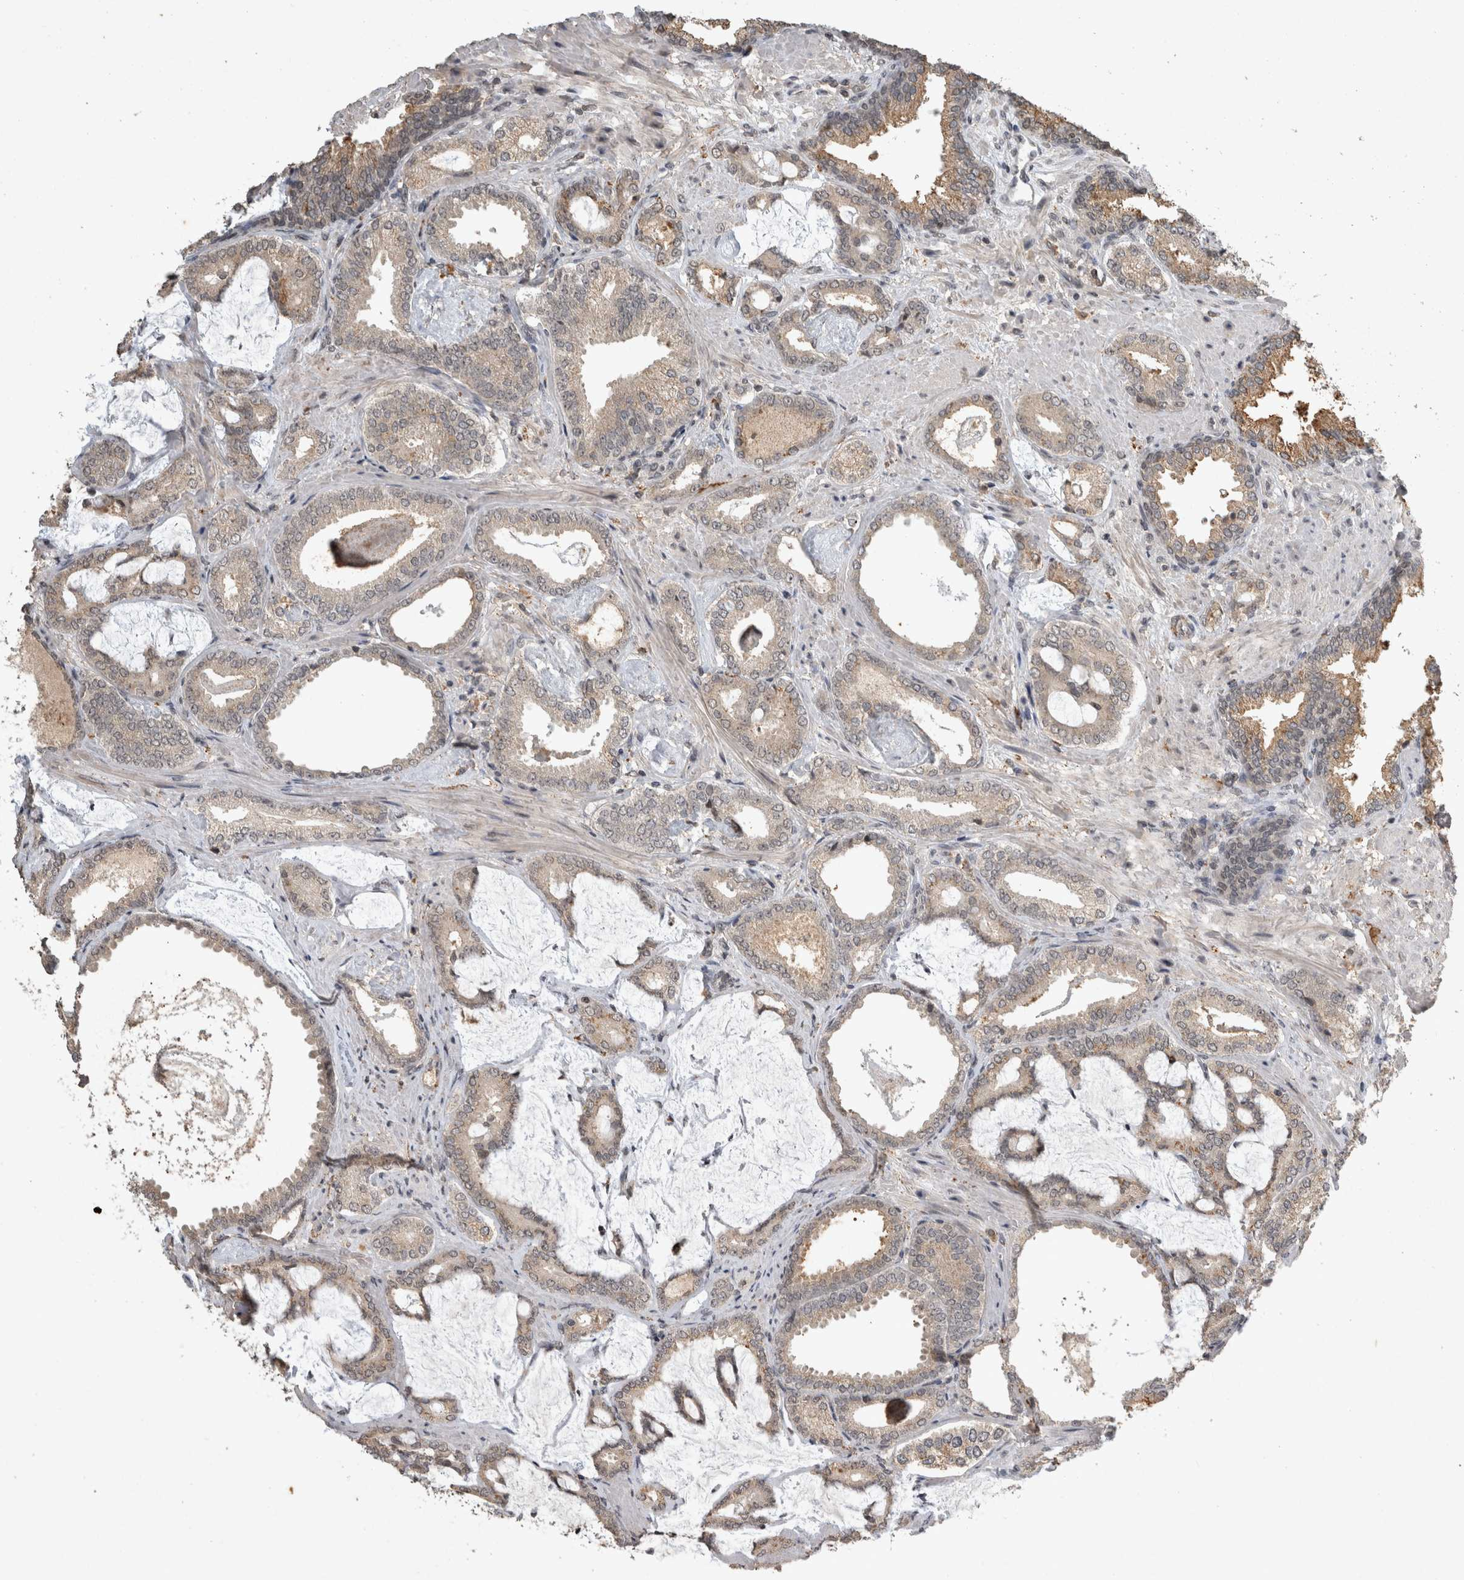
{"staining": {"intensity": "moderate", "quantity": "25%-75%", "location": "cytoplasmic/membranous"}, "tissue": "prostate cancer", "cell_type": "Tumor cells", "image_type": "cancer", "snomed": [{"axis": "morphology", "description": "Adenocarcinoma, Low grade"}, {"axis": "topography", "description": "Prostate"}], "caption": "This image demonstrates immunohistochemistry (IHC) staining of human prostate cancer (adenocarcinoma (low-grade)), with medium moderate cytoplasmic/membranous positivity in approximately 25%-75% of tumor cells.", "gene": "HRK", "patient": {"sex": "male", "age": 71}}